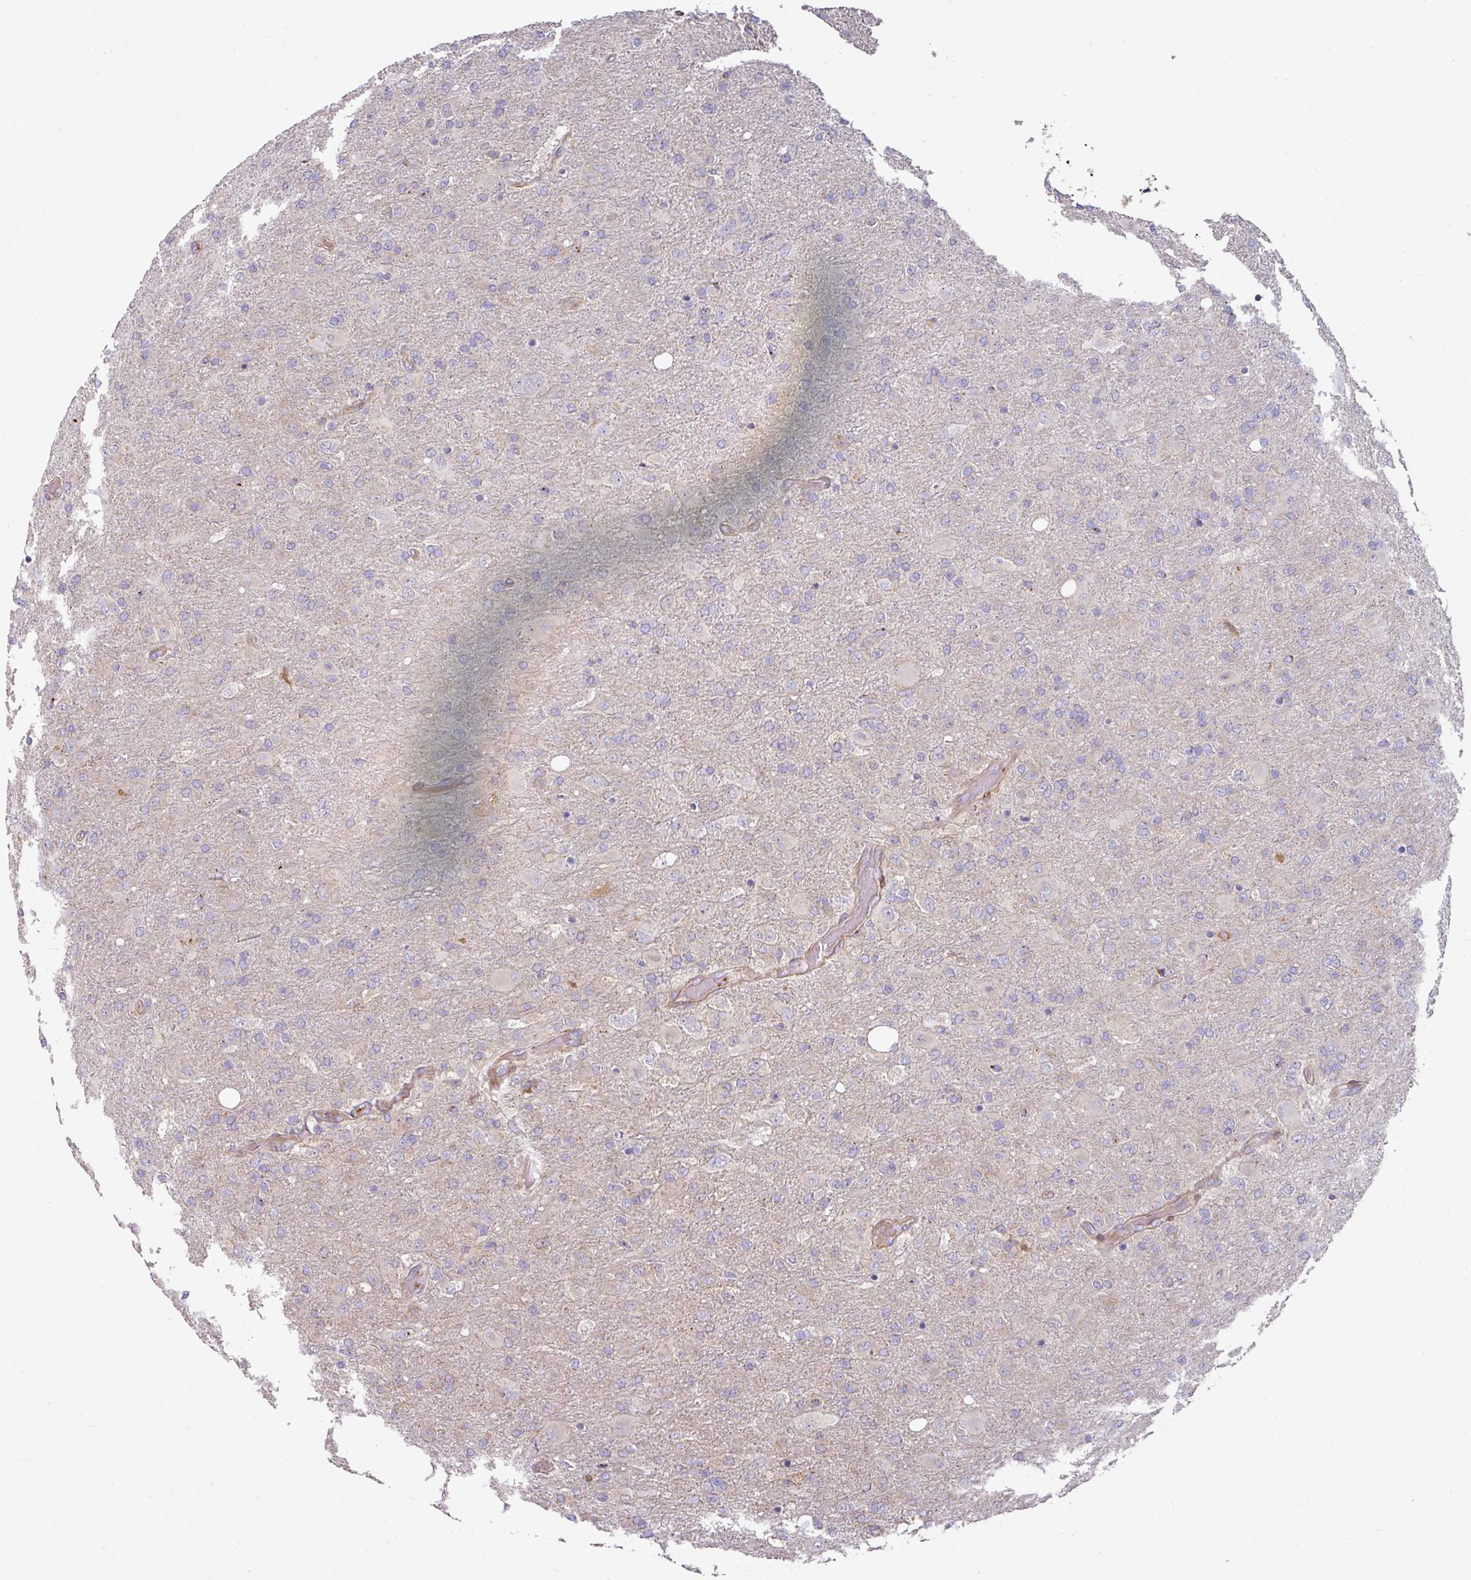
{"staining": {"intensity": "negative", "quantity": "none", "location": "none"}, "tissue": "glioma", "cell_type": "Tumor cells", "image_type": "cancer", "snomed": [{"axis": "morphology", "description": "Glioma, malignant, Low grade"}, {"axis": "topography", "description": "Brain"}], "caption": "IHC photomicrograph of neoplastic tissue: malignant glioma (low-grade) stained with DAB (3,3'-diaminobenzidine) reveals no significant protein expression in tumor cells.", "gene": "CASP2", "patient": {"sex": "male", "age": 65}}